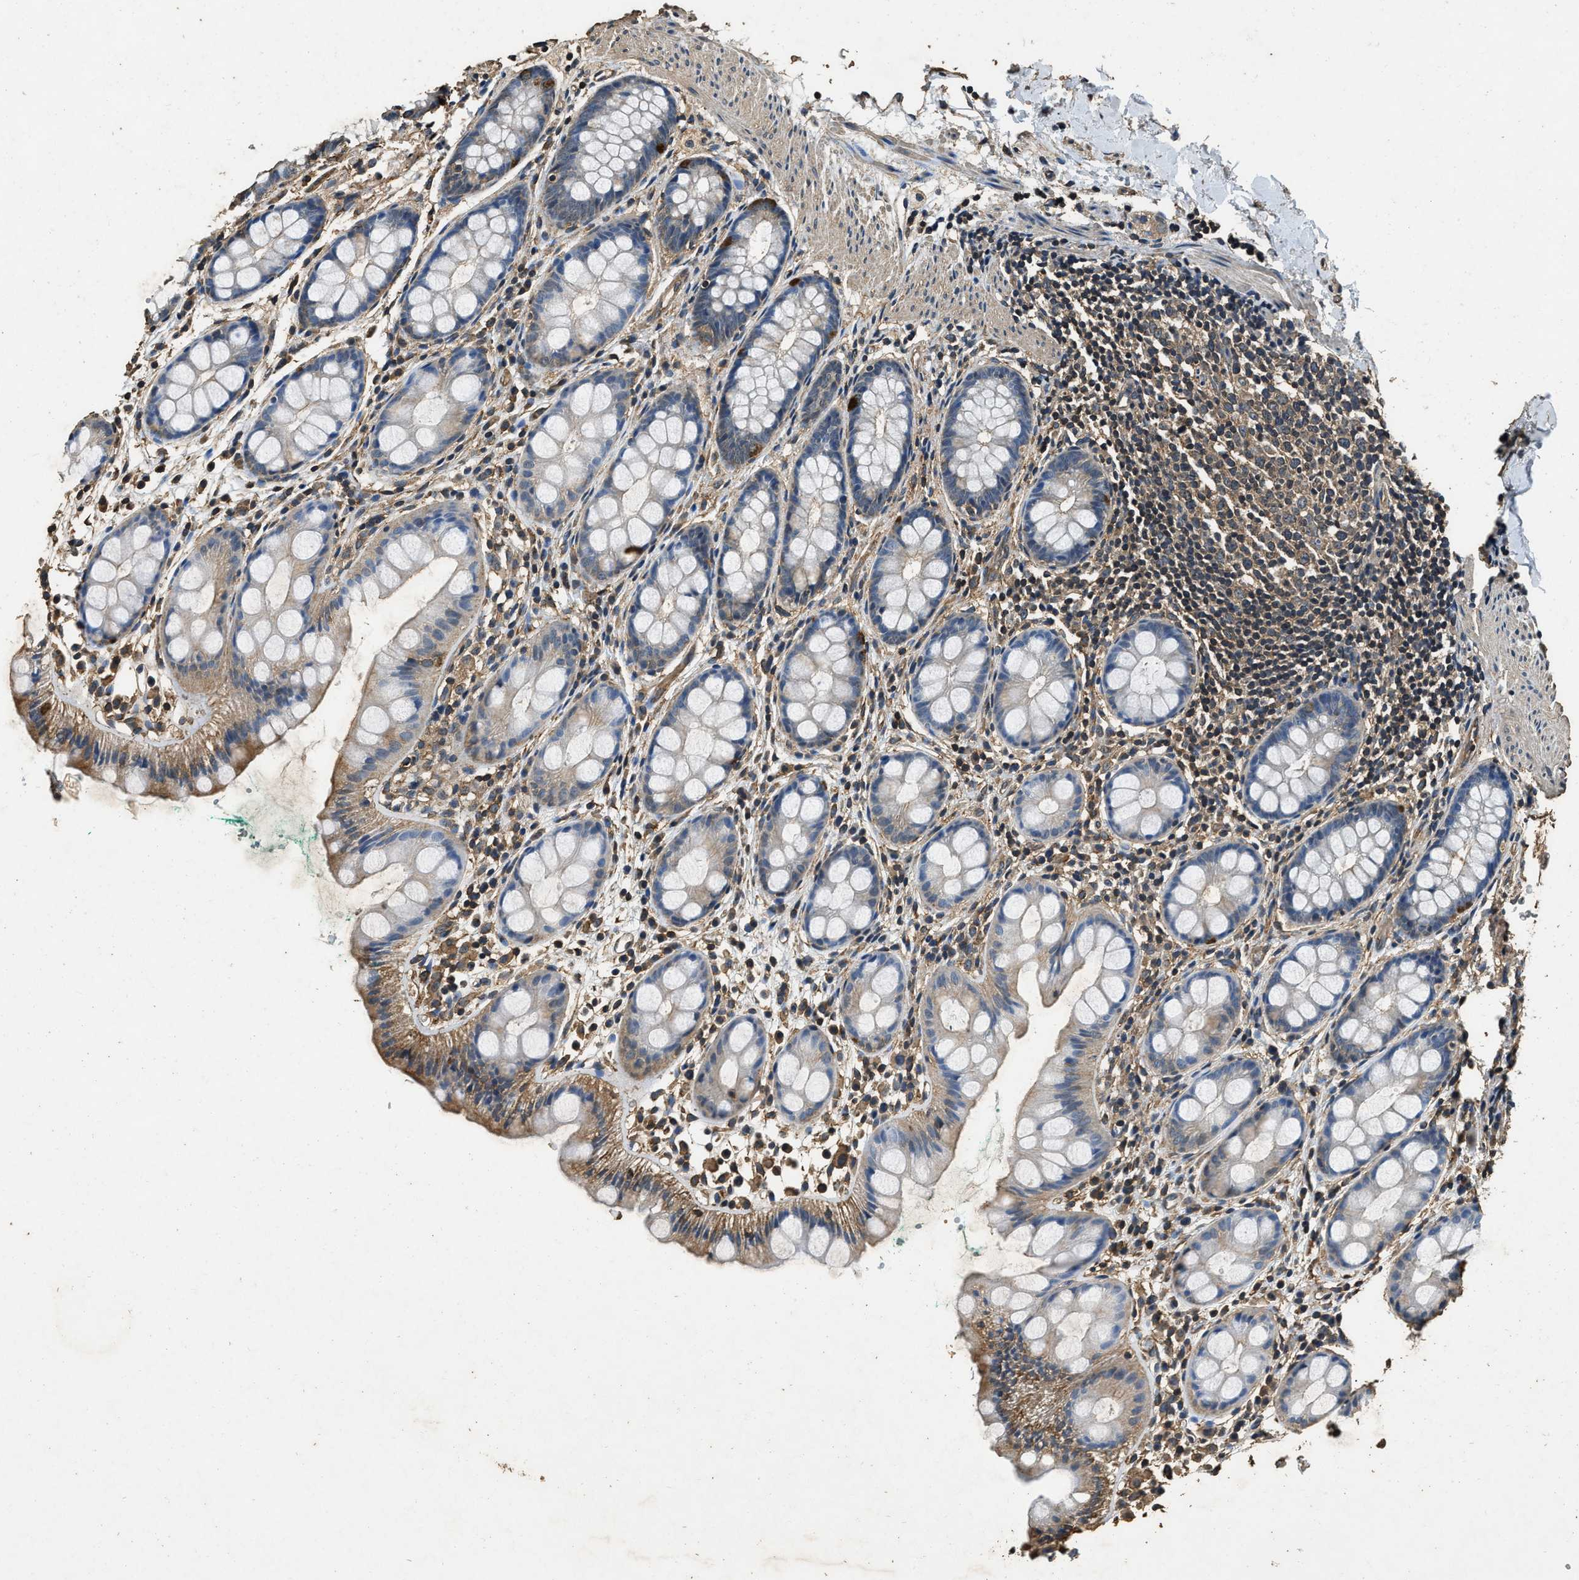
{"staining": {"intensity": "moderate", "quantity": "<25%", "location": "cytoplasmic/membranous"}, "tissue": "rectum", "cell_type": "Glandular cells", "image_type": "normal", "snomed": [{"axis": "morphology", "description": "Normal tissue, NOS"}, {"axis": "topography", "description": "Rectum"}], "caption": "Unremarkable rectum was stained to show a protein in brown. There is low levels of moderate cytoplasmic/membranous expression in about <25% of glandular cells.", "gene": "MIB1", "patient": {"sex": "female", "age": 65}}